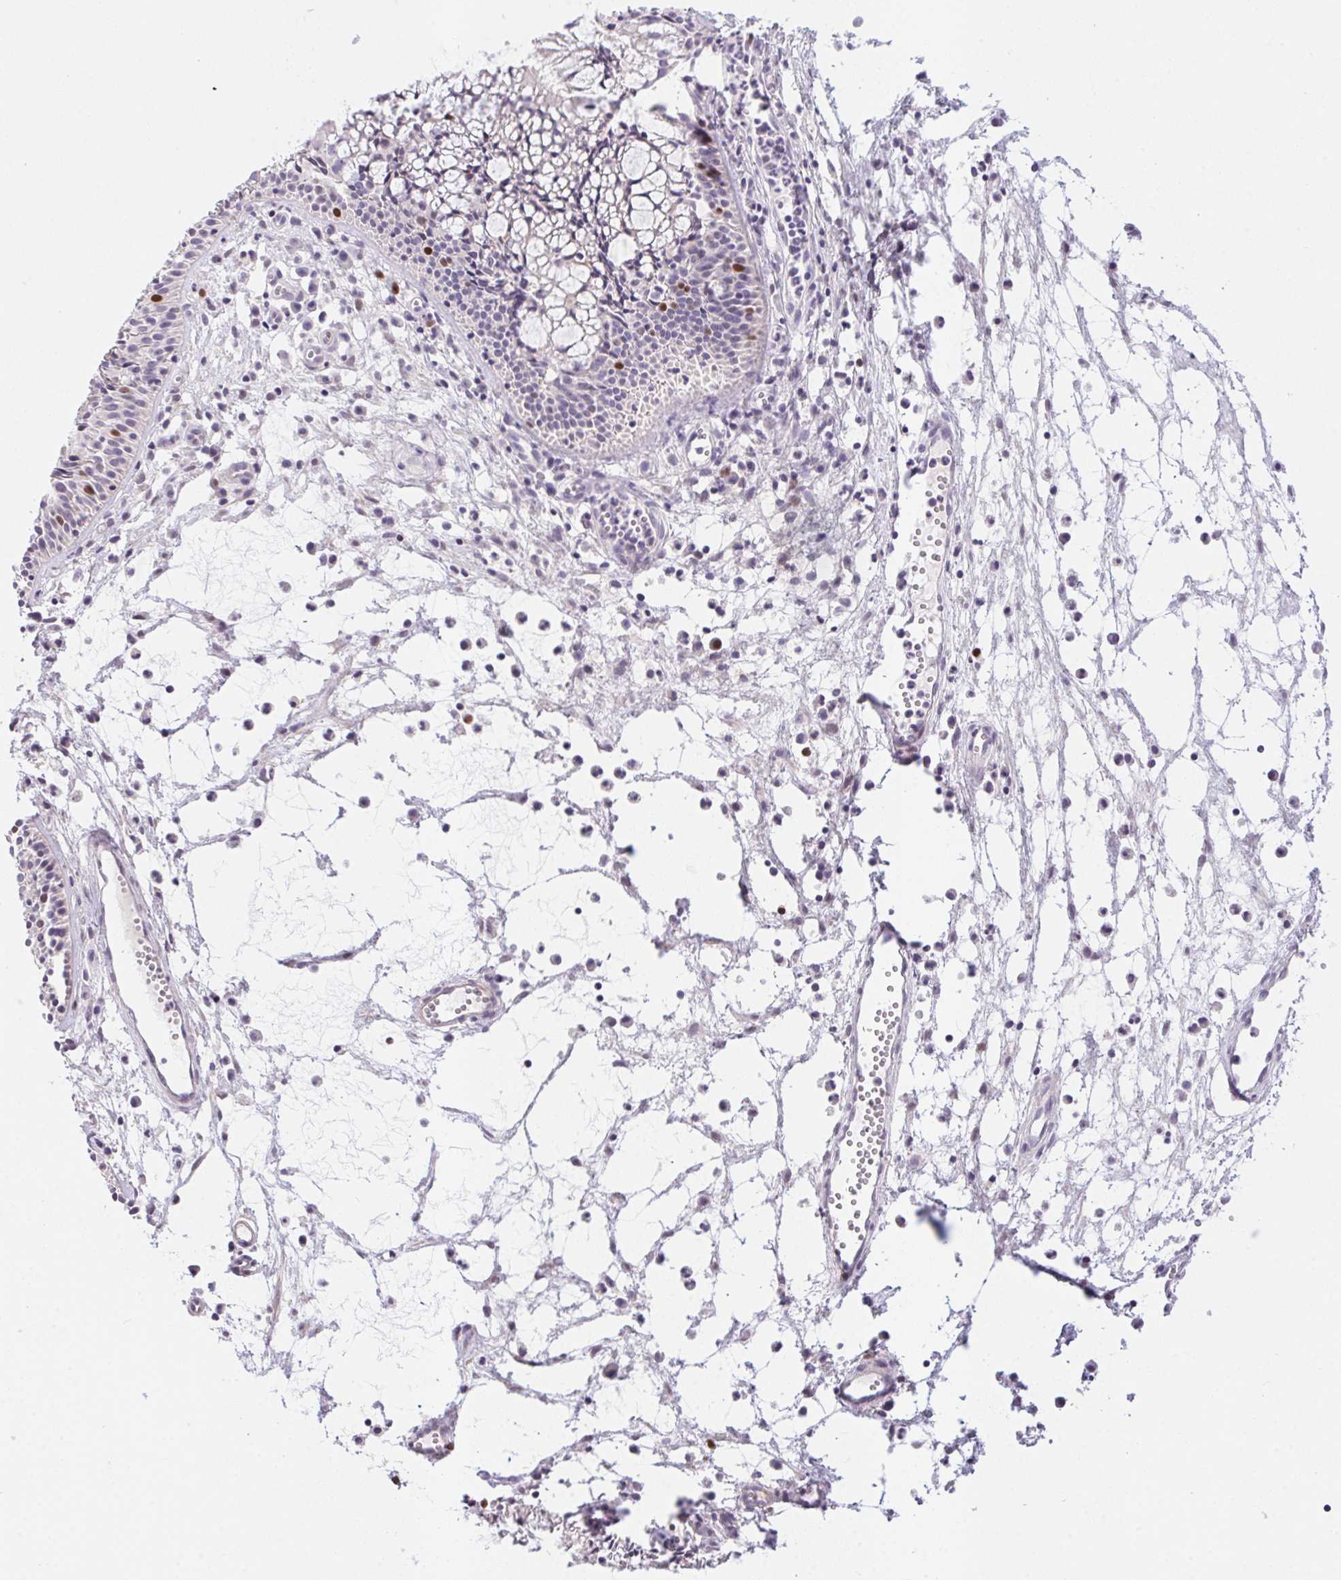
{"staining": {"intensity": "moderate", "quantity": "<25%", "location": "nuclear"}, "tissue": "nasopharynx", "cell_type": "Respiratory epithelial cells", "image_type": "normal", "snomed": [{"axis": "morphology", "description": "Normal tissue, NOS"}, {"axis": "topography", "description": "Nasopharynx"}], "caption": "High-power microscopy captured an immunohistochemistry photomicrograph of unremarkable nasopharynx, revealing moderate nuclear staining in about <25% of respiratory epithelial cells. The staining was performed using DAB (3,3'-diaminobenzidine), with brown indicating positive protein expression. Nuclei are stained blue with hematoxylin.", "gene": "HELLS", "patient": {"sex": "male", "age": 31}}